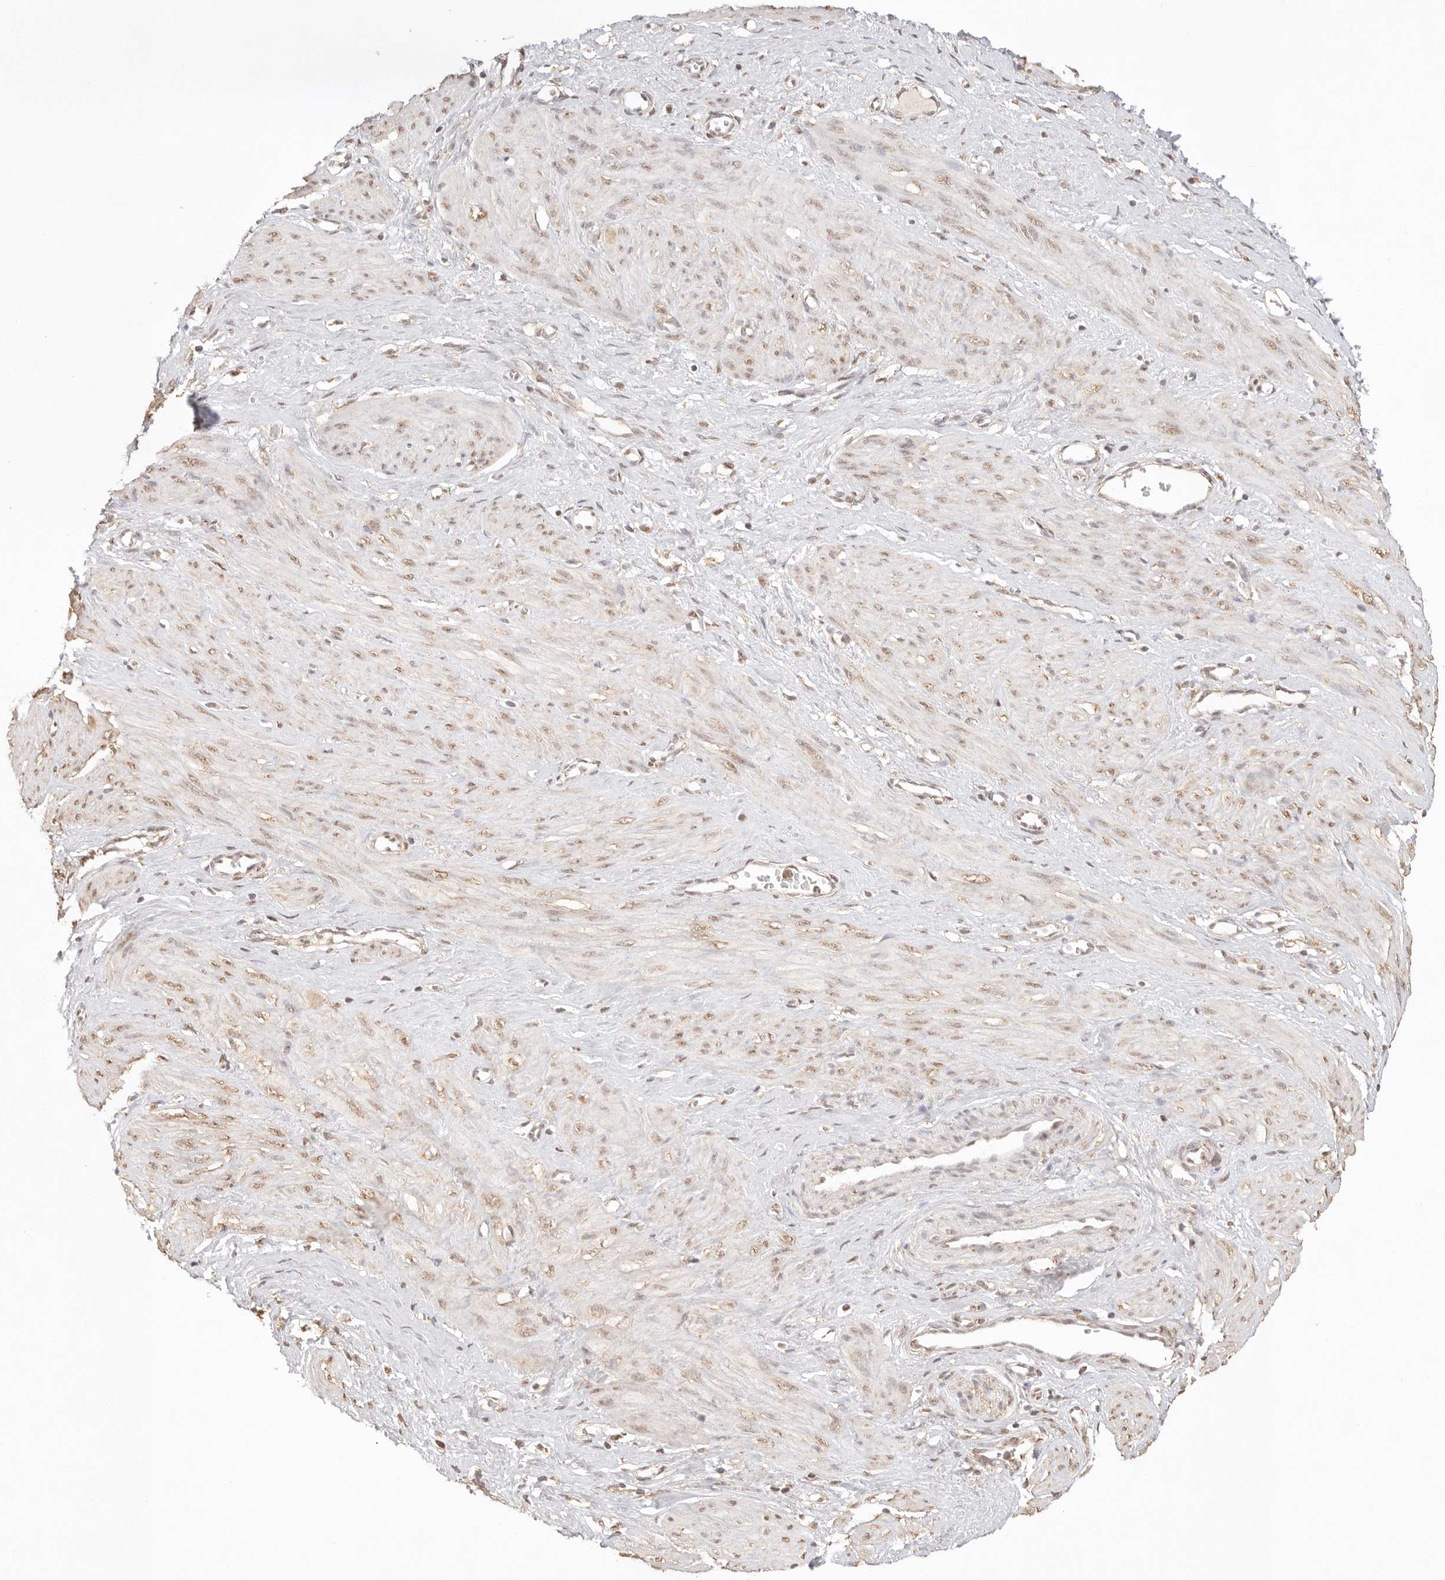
{"staining": {"intensity": "weak", "quantity": ">75%", "location": "cytoplasmic/membranous"}, "tissue": "smooth muscle", "cell_type": "Smooth muscle cells", "image_type": "normal", "snomed": [{"axis": "morphology", "description": "Normal tissue, NOS"}, {"axis": "topography", "description": "Endometrium"}], "caption": "Smooth muscle stained with immunohistochemistry displays weak cytoplasmic/membranous expression in approximately >75% of smooth muscle cells. (DAB (3,3'-diaminobenzidine) IHC with brightfield microscopy, high magnification).", "gene": "IL1R2", "patient": {"sex": "female", "age": 33}}